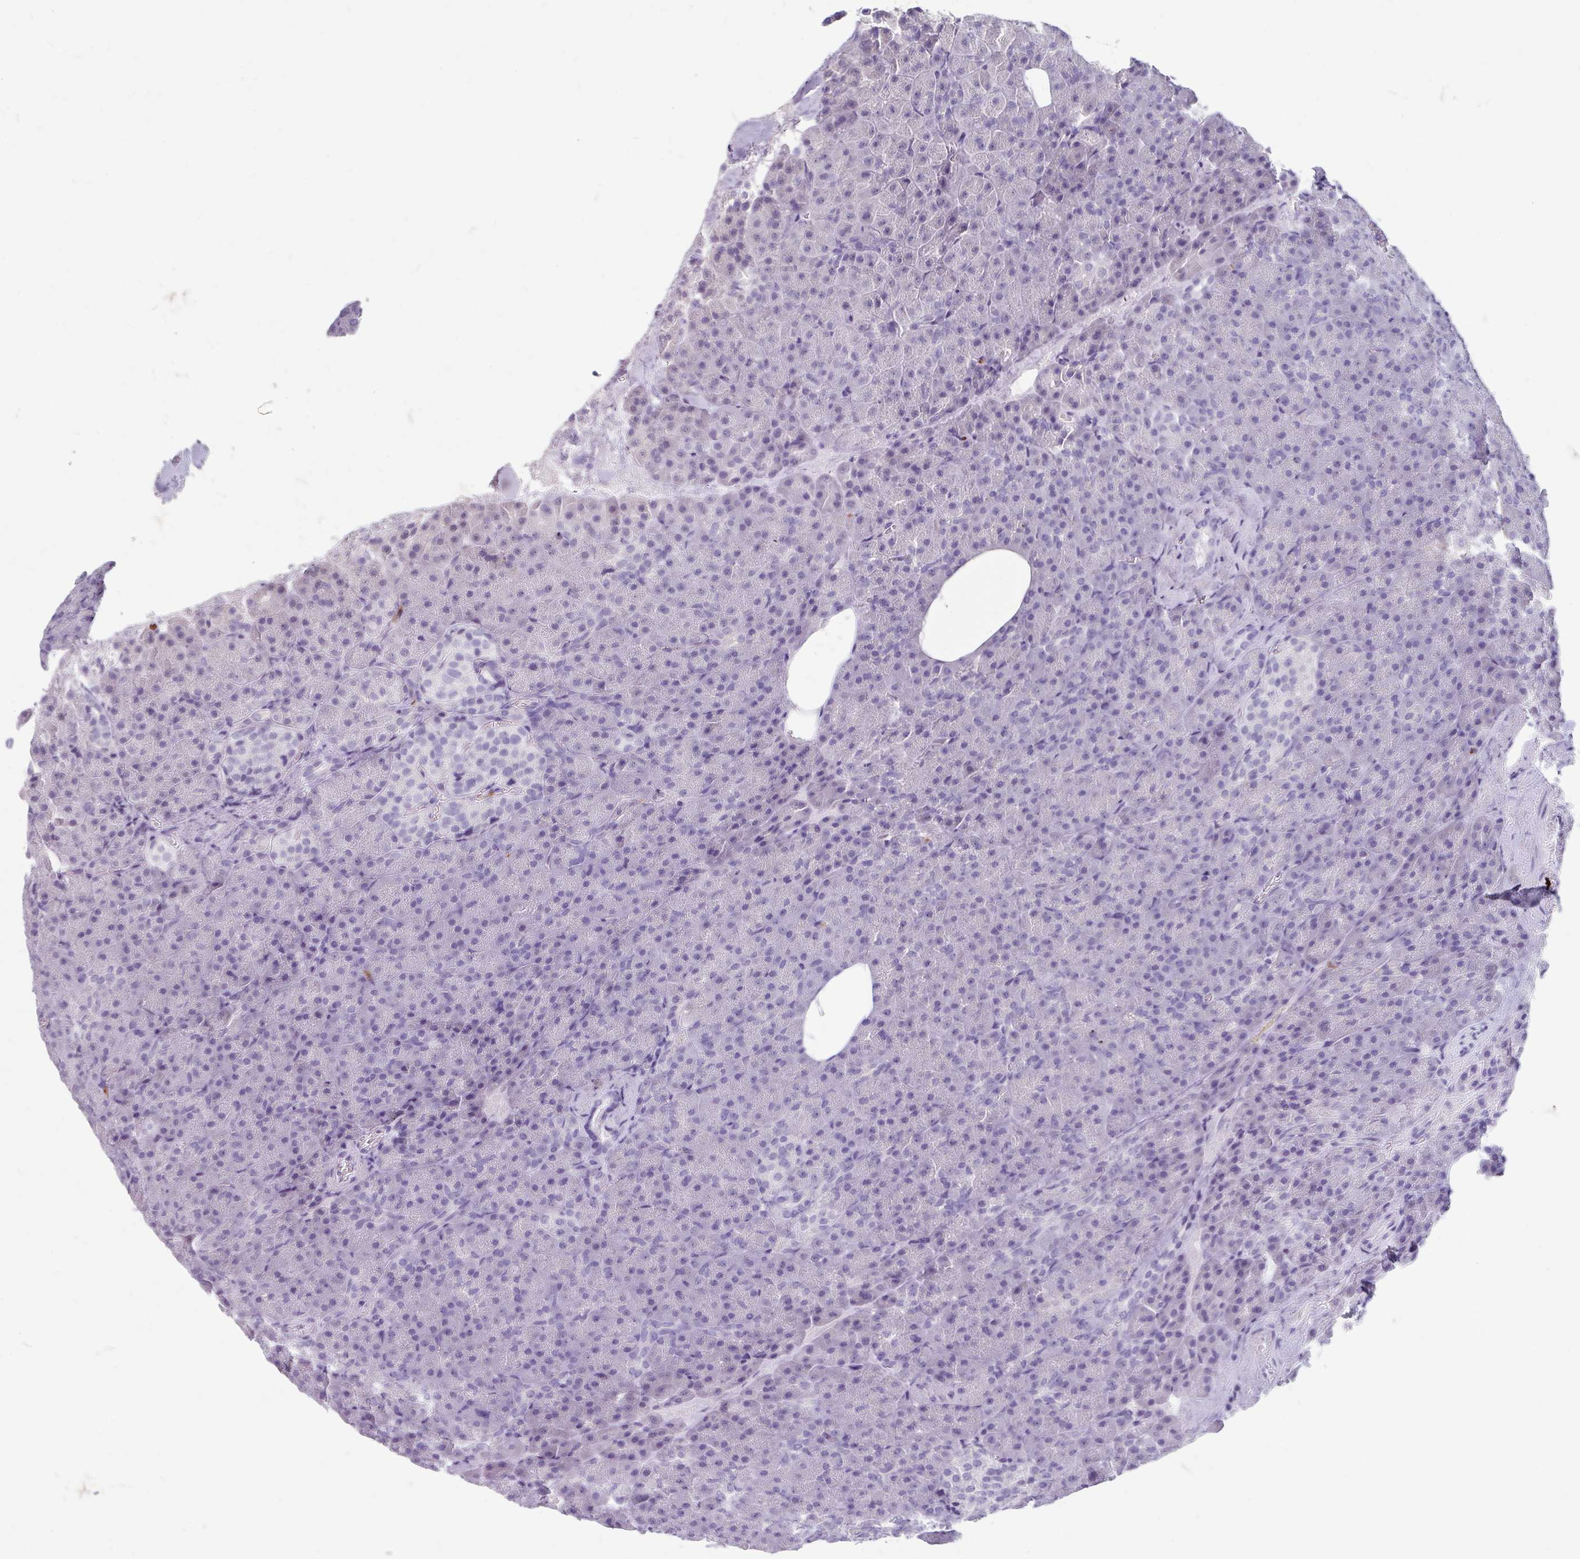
{"staining": {"intensity": "negative", "quantity": "none", "location": "none"}, "tissue": "pancreas", "cell_type": "Exocrine glandular cells", "image_type": "normal", "snomed": [{"axis": "morphology", "description": "Normal tissue, NOS"}, {"axis": "topography", "description": "Pancreas"}], "caption": "Immunohistochemistry (IHC) of unremarkable pancreas displays no expression in exocrine glandular cells.", "gene": "ANKRD1", "patient": {"sex": "female", "age": 74}}